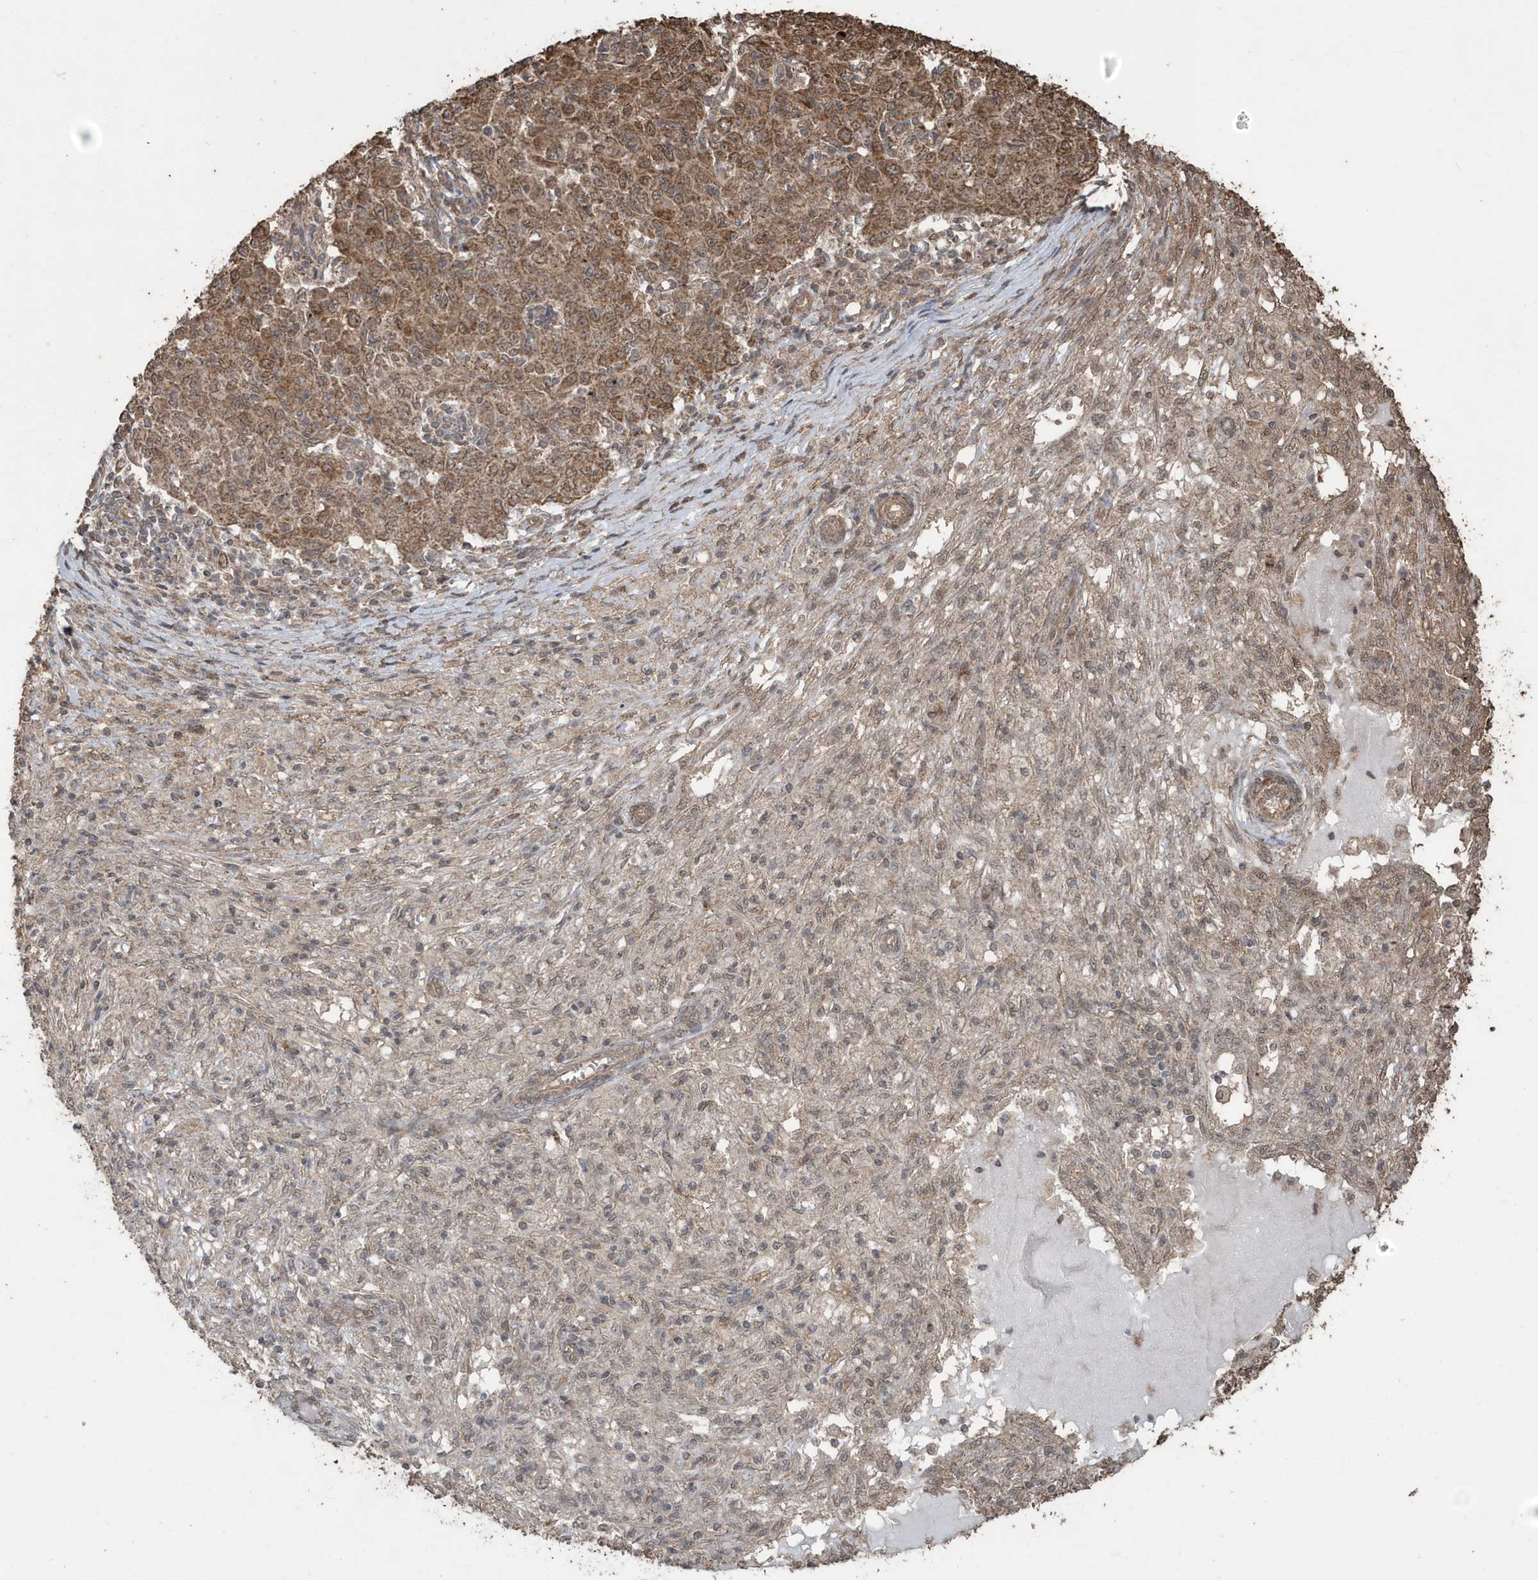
{"staining": {"intensity": "moderate", "quantity": ">75%", "location": "cytoplasmic/membranous"}, "tissue": "ovarian cancer", "cell_type": "Tumor cells", "image_type": "cancer", "snomed": [{"axis": "morphology", "description": "Carcinoma, endometroid"}, {"axis": "topography", "description": "Ovary"}], "caption": "Protein analysis of endometroid carcinoma (ovarian) tissue exhibits moderate cytoplasmic/membranous staining in about >75% of tumor cells.", "gene": "PAXBP1", "patient": {"sex": "female", "age": 42}}